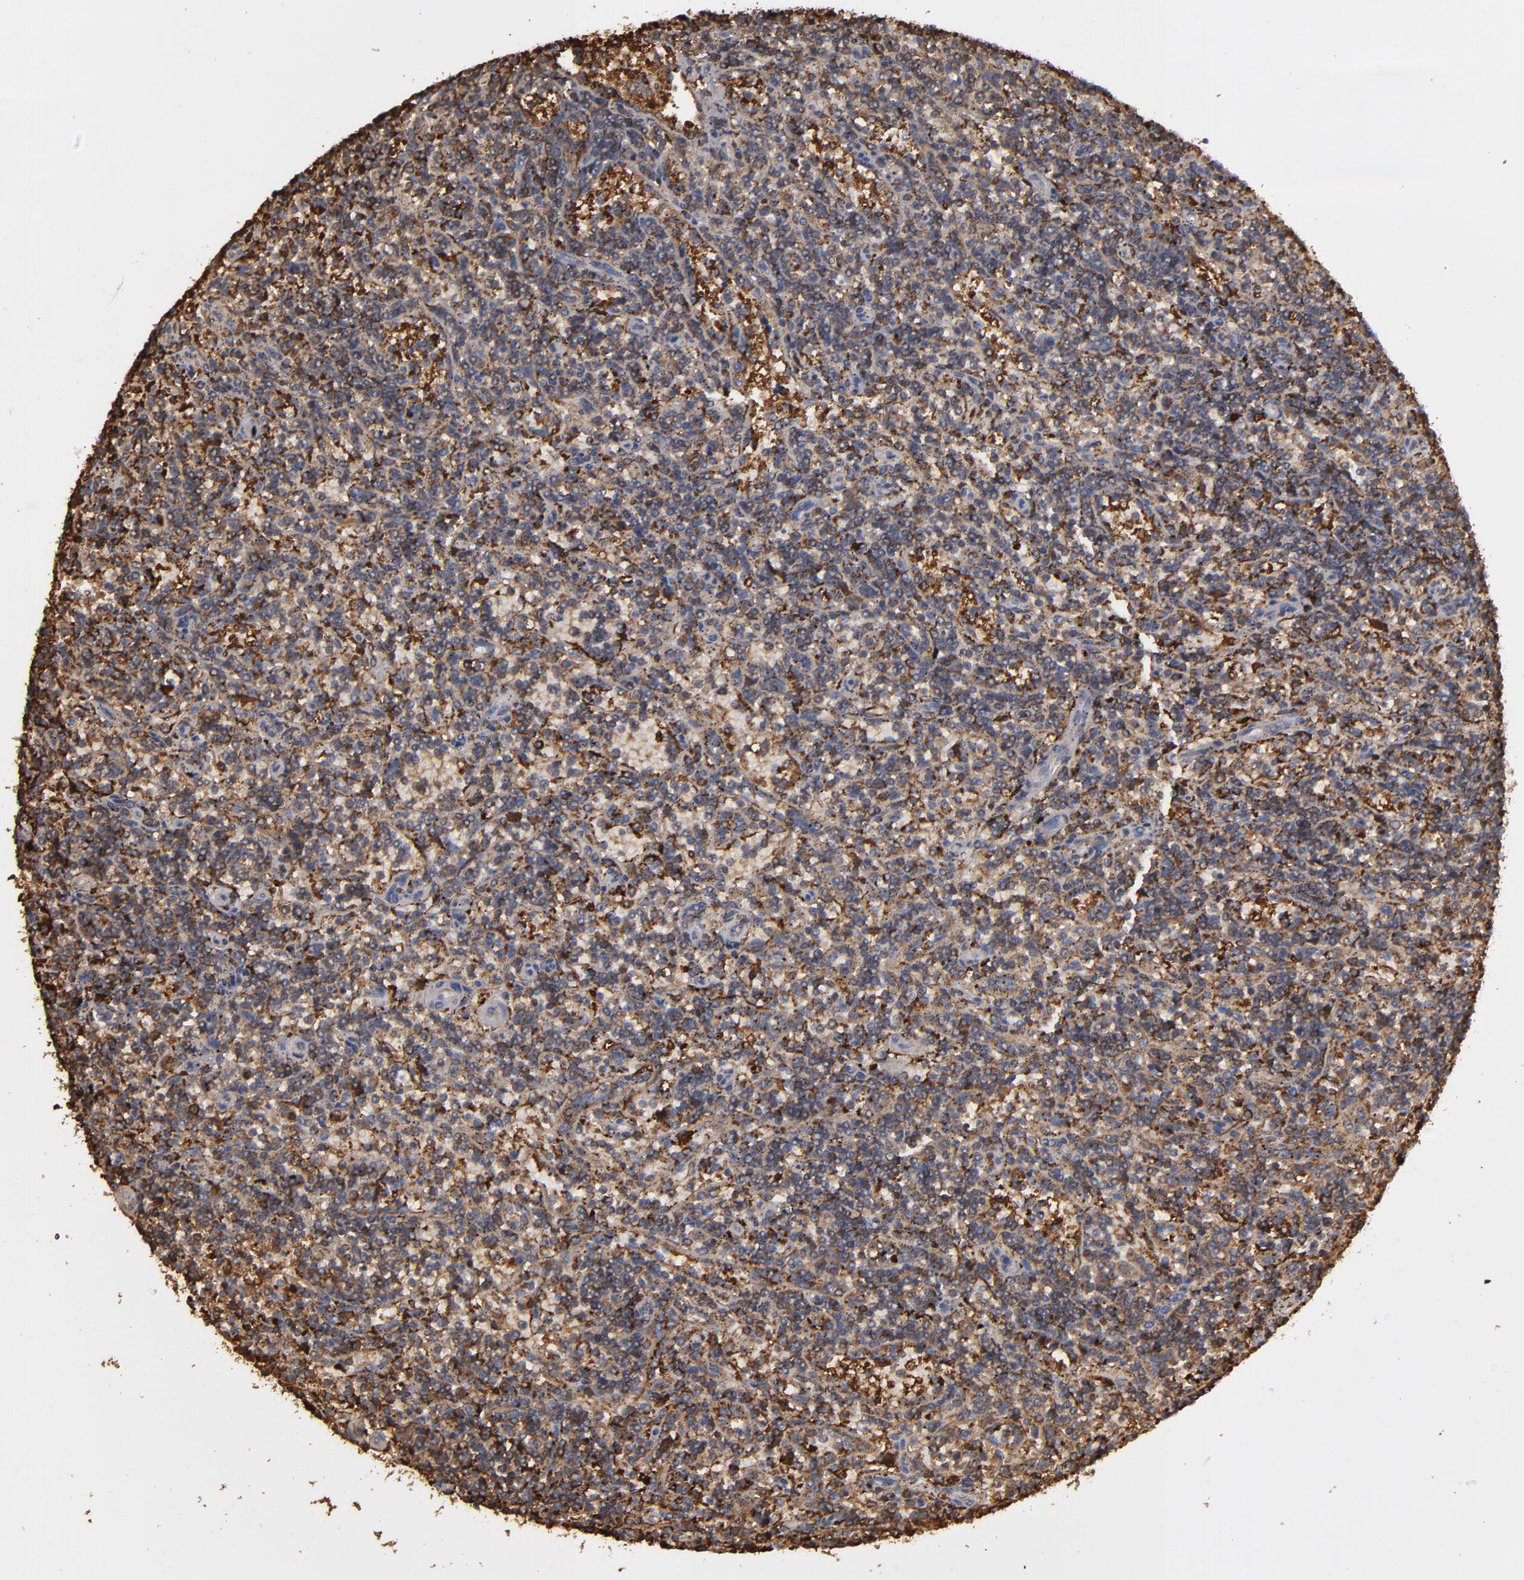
{"staining": {"intensity": "moderate", "quantity": ">75%", "location": "cytoplasmic/membranous"}, "tissue": "lymphoma", "cell_type": "Tumor cells", "image_type": "cancer", "snomed": [{"axis": "morphology", "description": "Malignant lymphoma, non-Hodgkin's type, Low grade"}, {"axis": "topography", "description": "Spleen"}], "caption": "Immunohistochemistry photomicrograph of neoplastic tissue: human low-grade malignant lymphoma, non-Hodgkin's type stained using IHC reveals medium levels of moderate protein expression localized specifically in the cytoplasmic/membranous of tumor cells, appearing as a cytoplasmic/membranous brown color.", "gene": "ODC1", "patient": {"sex": "male", "age": 73}}